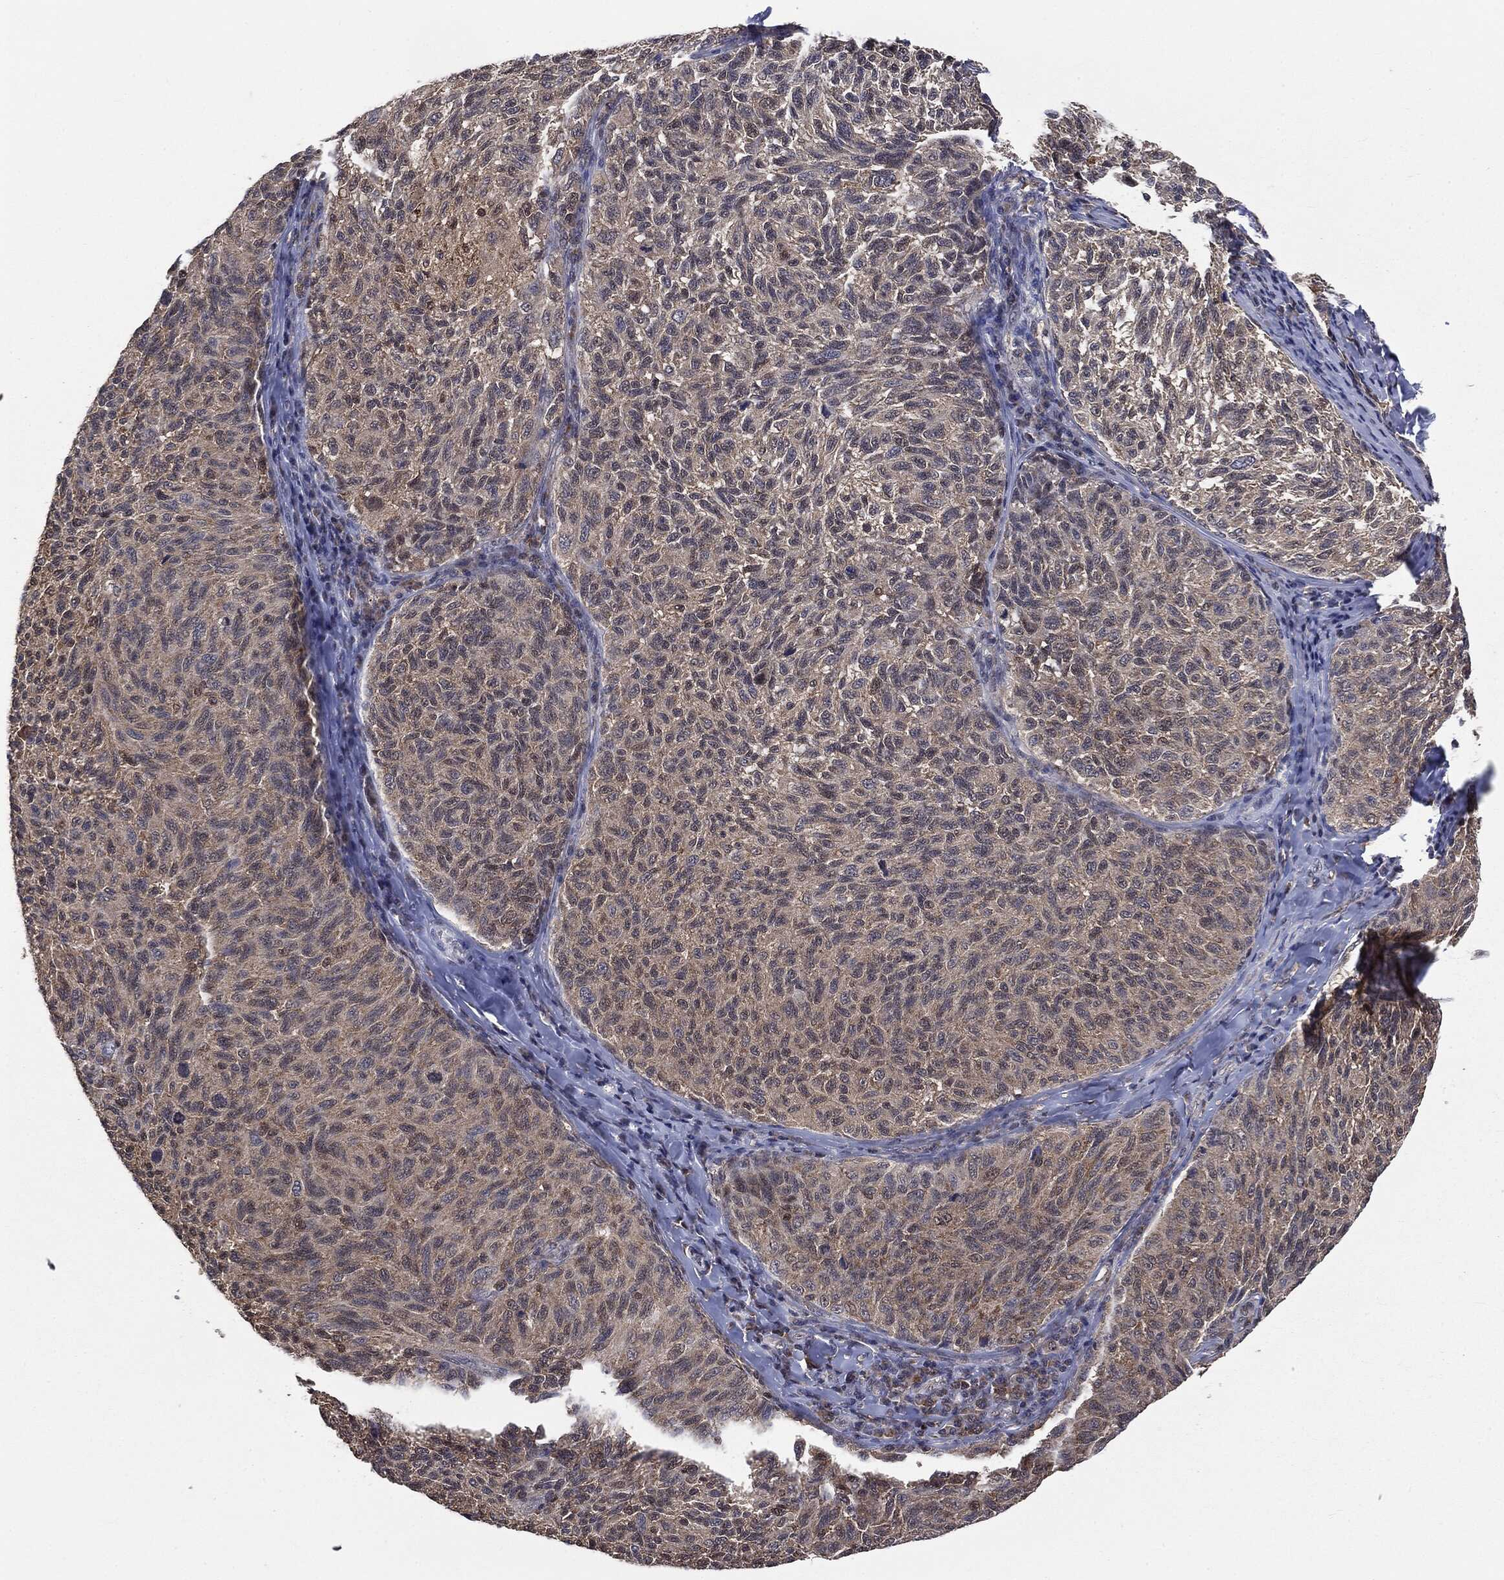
{"staining": {"intensity": "weak", "quantity": "<25%", "location": "cytoplasmic/membranous"}, "tissue": "melanoma", "cell_type": "Tumor cells", "image_type": "cancer", "snomed": [{"axis": "morphology", "description": "Malignant melanoma, NOS"}, {"axis": "topography", "description": "Skin"}], "caption": "Tumor cells are negative for brown protein staining in malignant melanoma.", "gene": "GPI", "patient": {"sex": "female", "age": 73}}